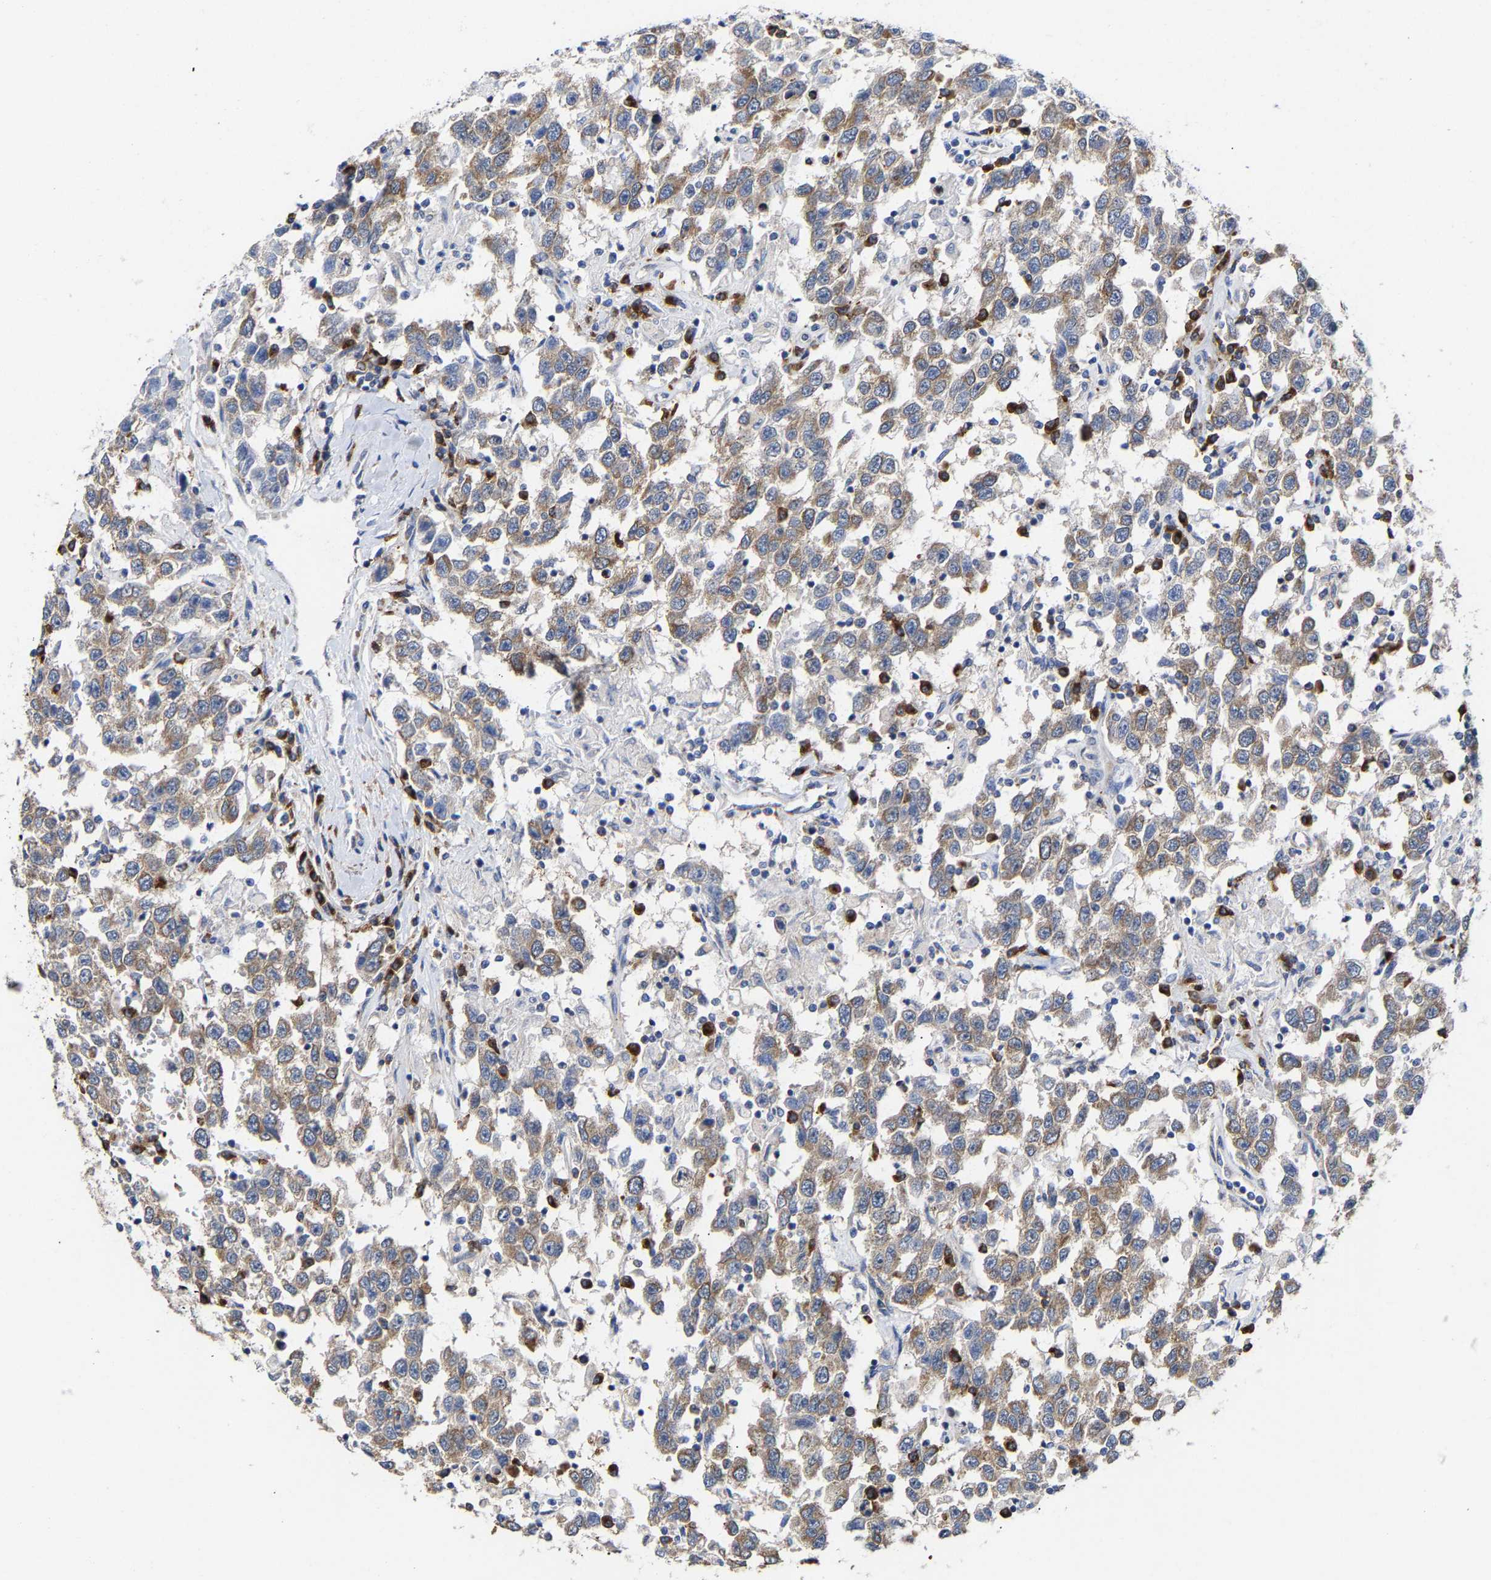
{"staining": {"intensity": "moderate", "quantity": ">75%", "location": "cytoplasmic/membranous"}, "tissue": "testis cancer", "cell_type": "Tumor cells", "image_type": "cancer", "snomed": [{"axis": "morphology", "description": "Seminoma, NOS"}, {"axis": "topography", "description": "Testis"}], "caption": "A medium amount of moderate cytoplasmic/membranous positivity is seen in approximately >75% of tumor cells in seminoma (testis) tissue. Using DAB (3,3'-diaminobenzidine) (brown) and hematoxylin (blue) stains, captured at high magnification using brightfield microscopy.", "gene": "PPP1R15A", "patient": {"sex": "male", "age": 41}}